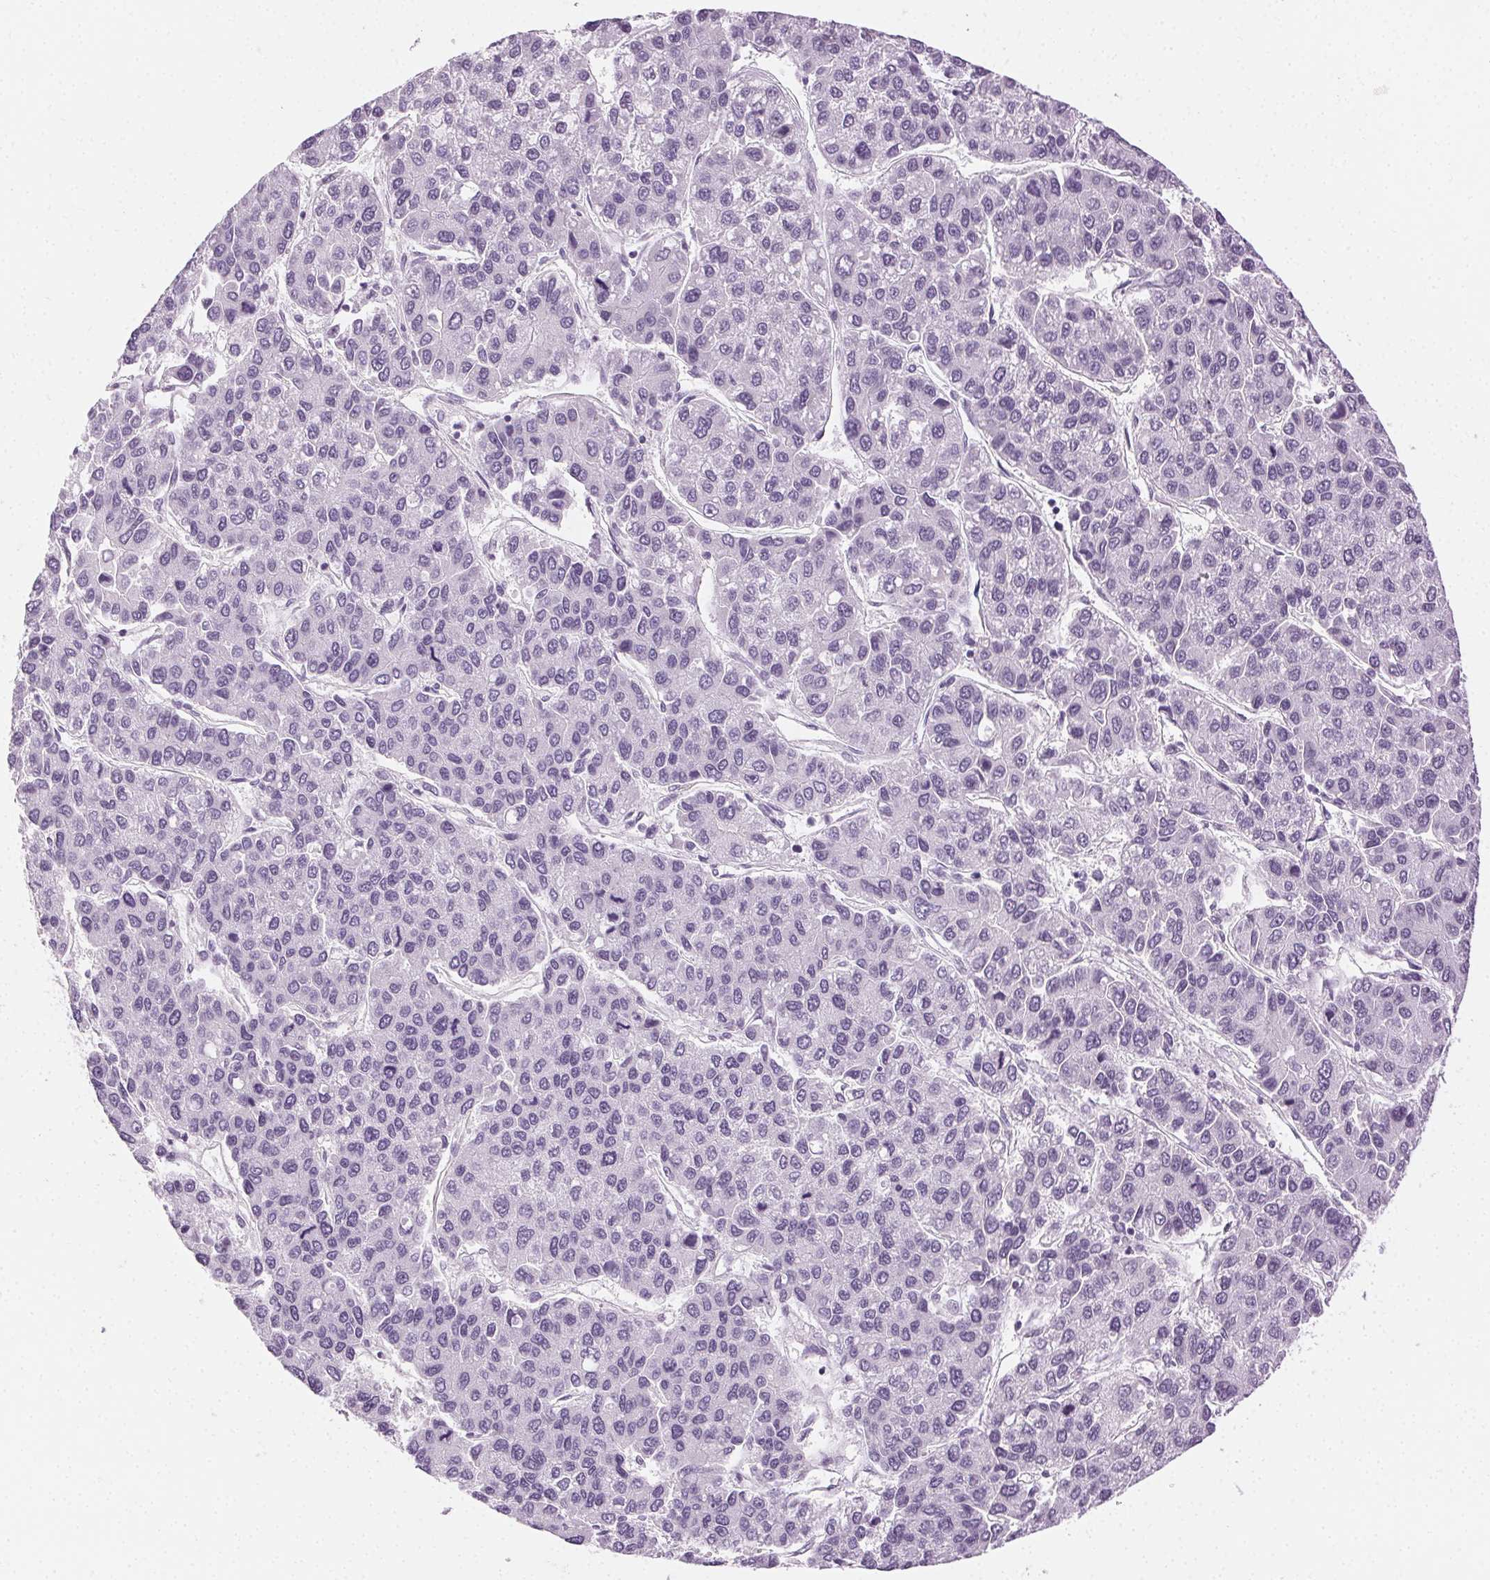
{"staining": {"intensity": "negative", "quantity": "none", "location": "none"}, "tissue": "liver cancer", "cell_type": "Tumor cells", "image_type": "cancer", "snomed": [{"axis": "morphology", "description": "Carcinoma, Hepatocellular, NOS"}, {"axis": "topography", "description": "Liver"}], "caption": "This photomicrograph is of liver cancer stained with IHC to label a protein in brown with the nuclei are counter-stained blue. There is no expression in tumor cells.", "gene": "AIF1L", "patient": {"sex": "female", "age": 66}}